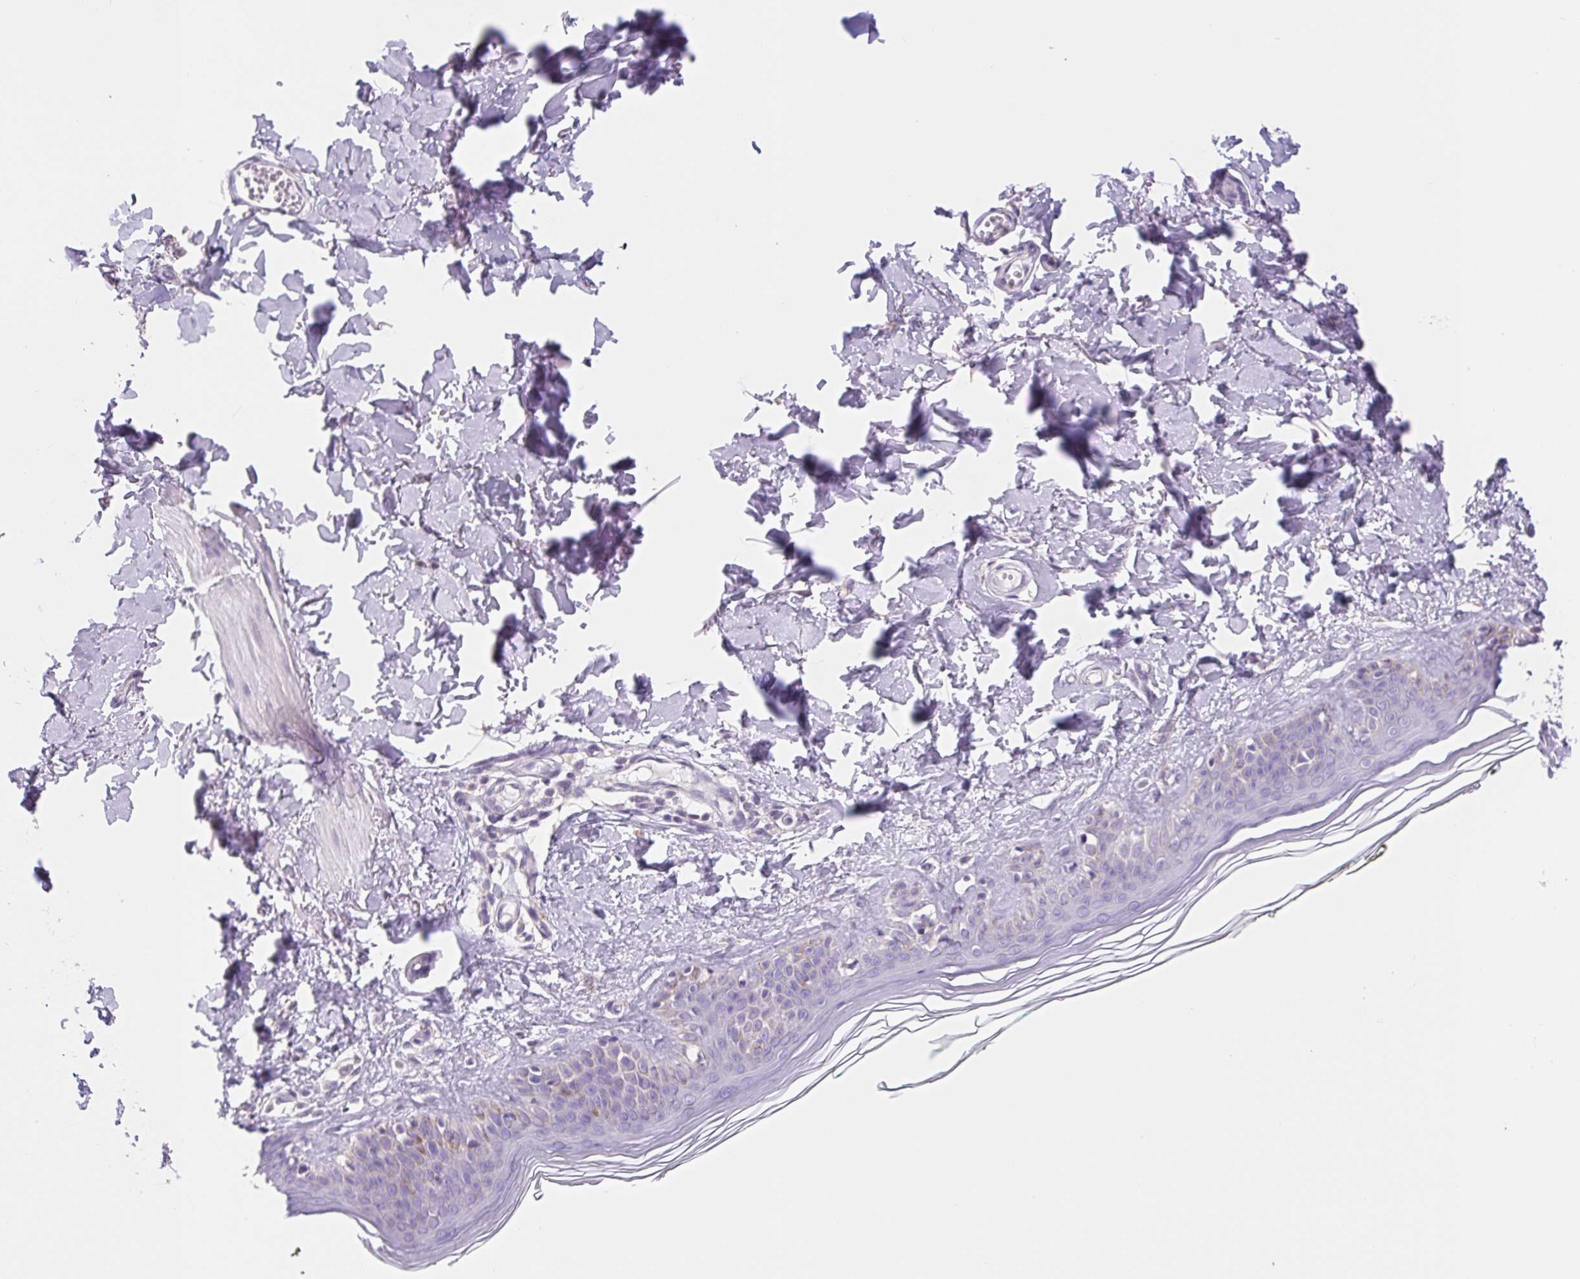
{"staining": {"intensity": "negative", "quantity": "none", "location": "none"}, "tissue": "skin", "cell_type": "Fibroblasts", "image_type": "normal", "snomed": [{"axis": "morphology", "description": "Normal tissue, NOS"}, {"axis": "topography", "description": "Skin"}, {"axis": "topography", "description": "Peripheral nerve tissue"}], "caption": "Human skin stained for a protein using immunohistochemistry (IHC) demonstrates no positivity in fibroblasts.", "gene": "FKBP6", "patient": {"sex": "female", "age": 45}}